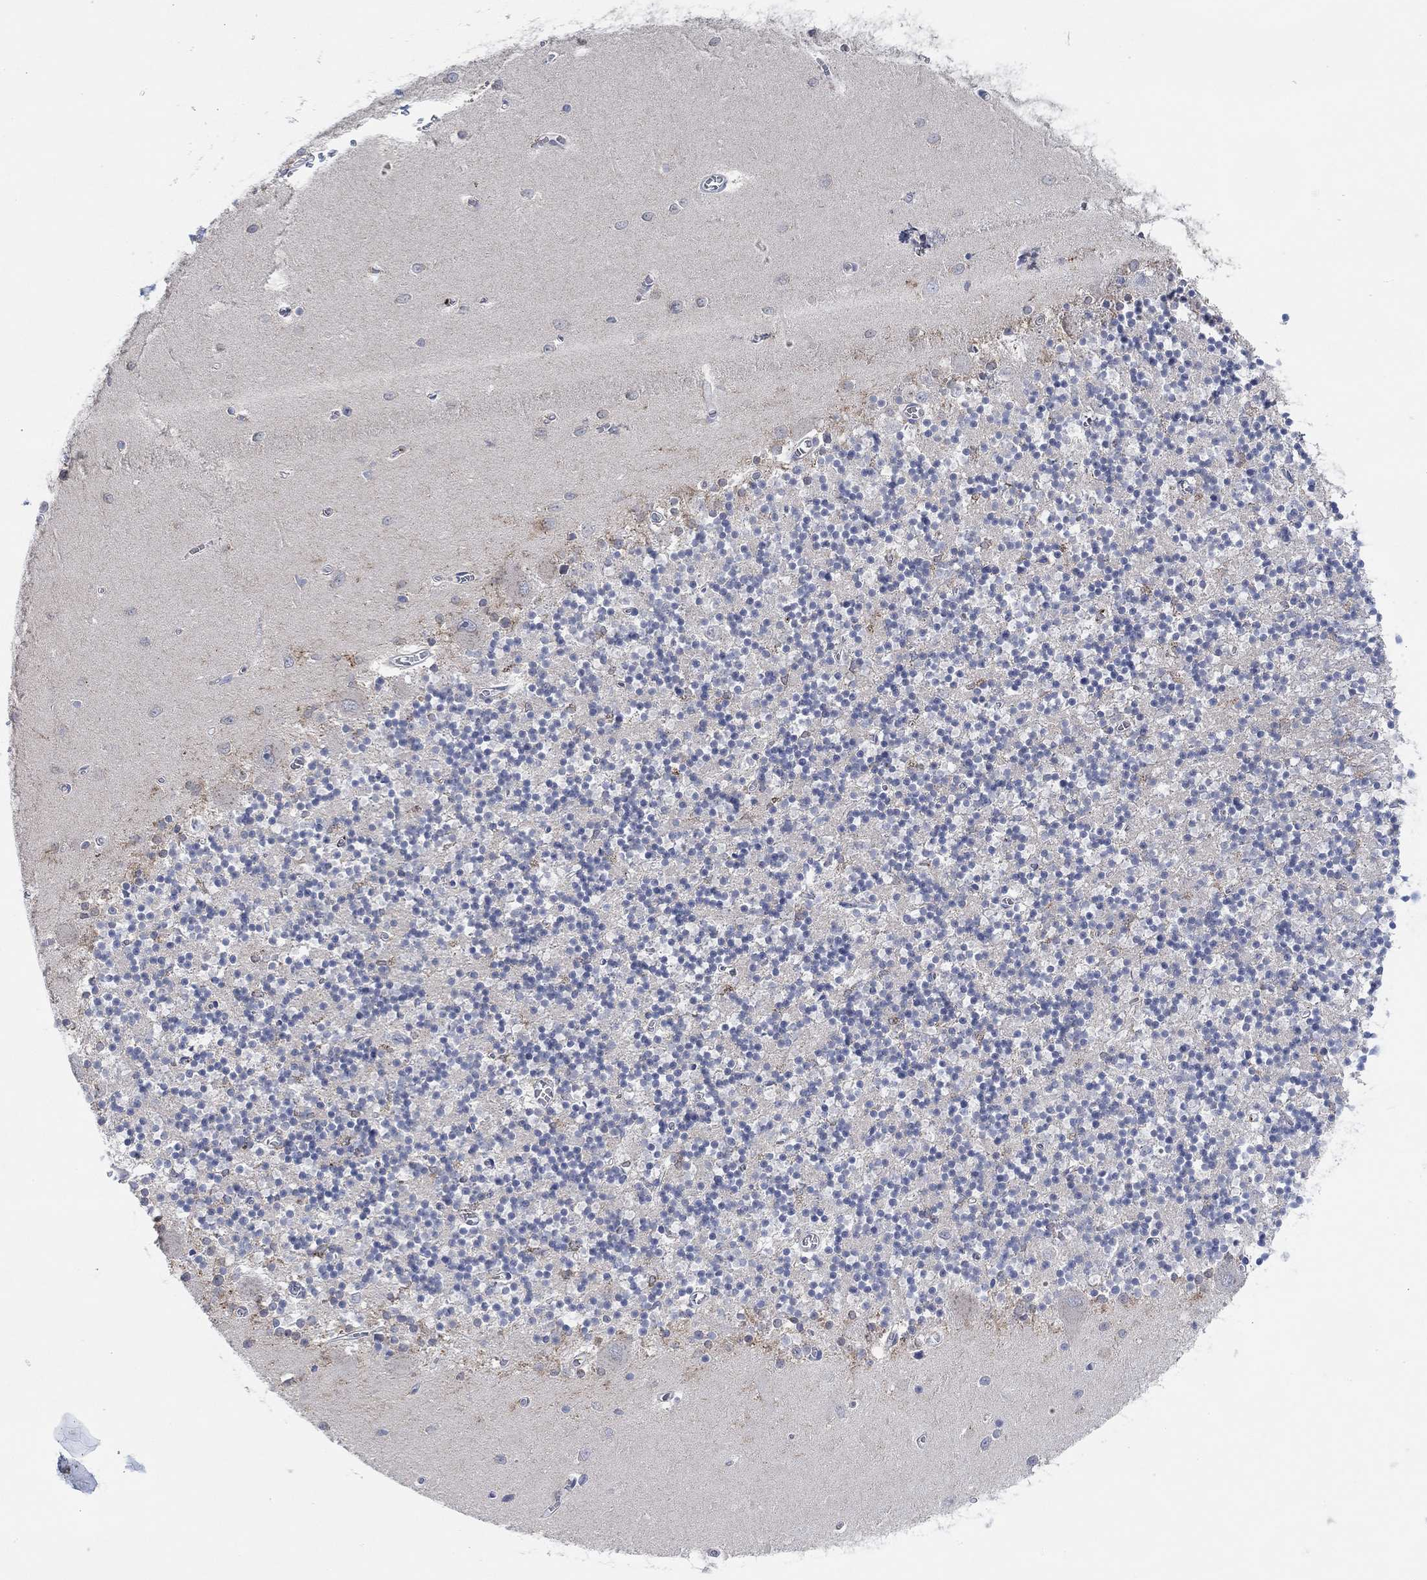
{"staining": {"intensity": "negative", "quantity": "none", "location": "none"}, "tissue": "cerebellum", "cell_type": "Cells in granular layer", "image_type": "normal", "snomed": [{"axis": "morphology", "description": "Normal tissue, NOS"}, {"axis": "topography", "description": "Cerebellum"}], "caption": "Immunohistochemical staining of normal cerebellum demonstrates no significant expression in cells in granular layer.", "gene": "PMFBP1", "patient": {"sex": "female", "age": 64}}